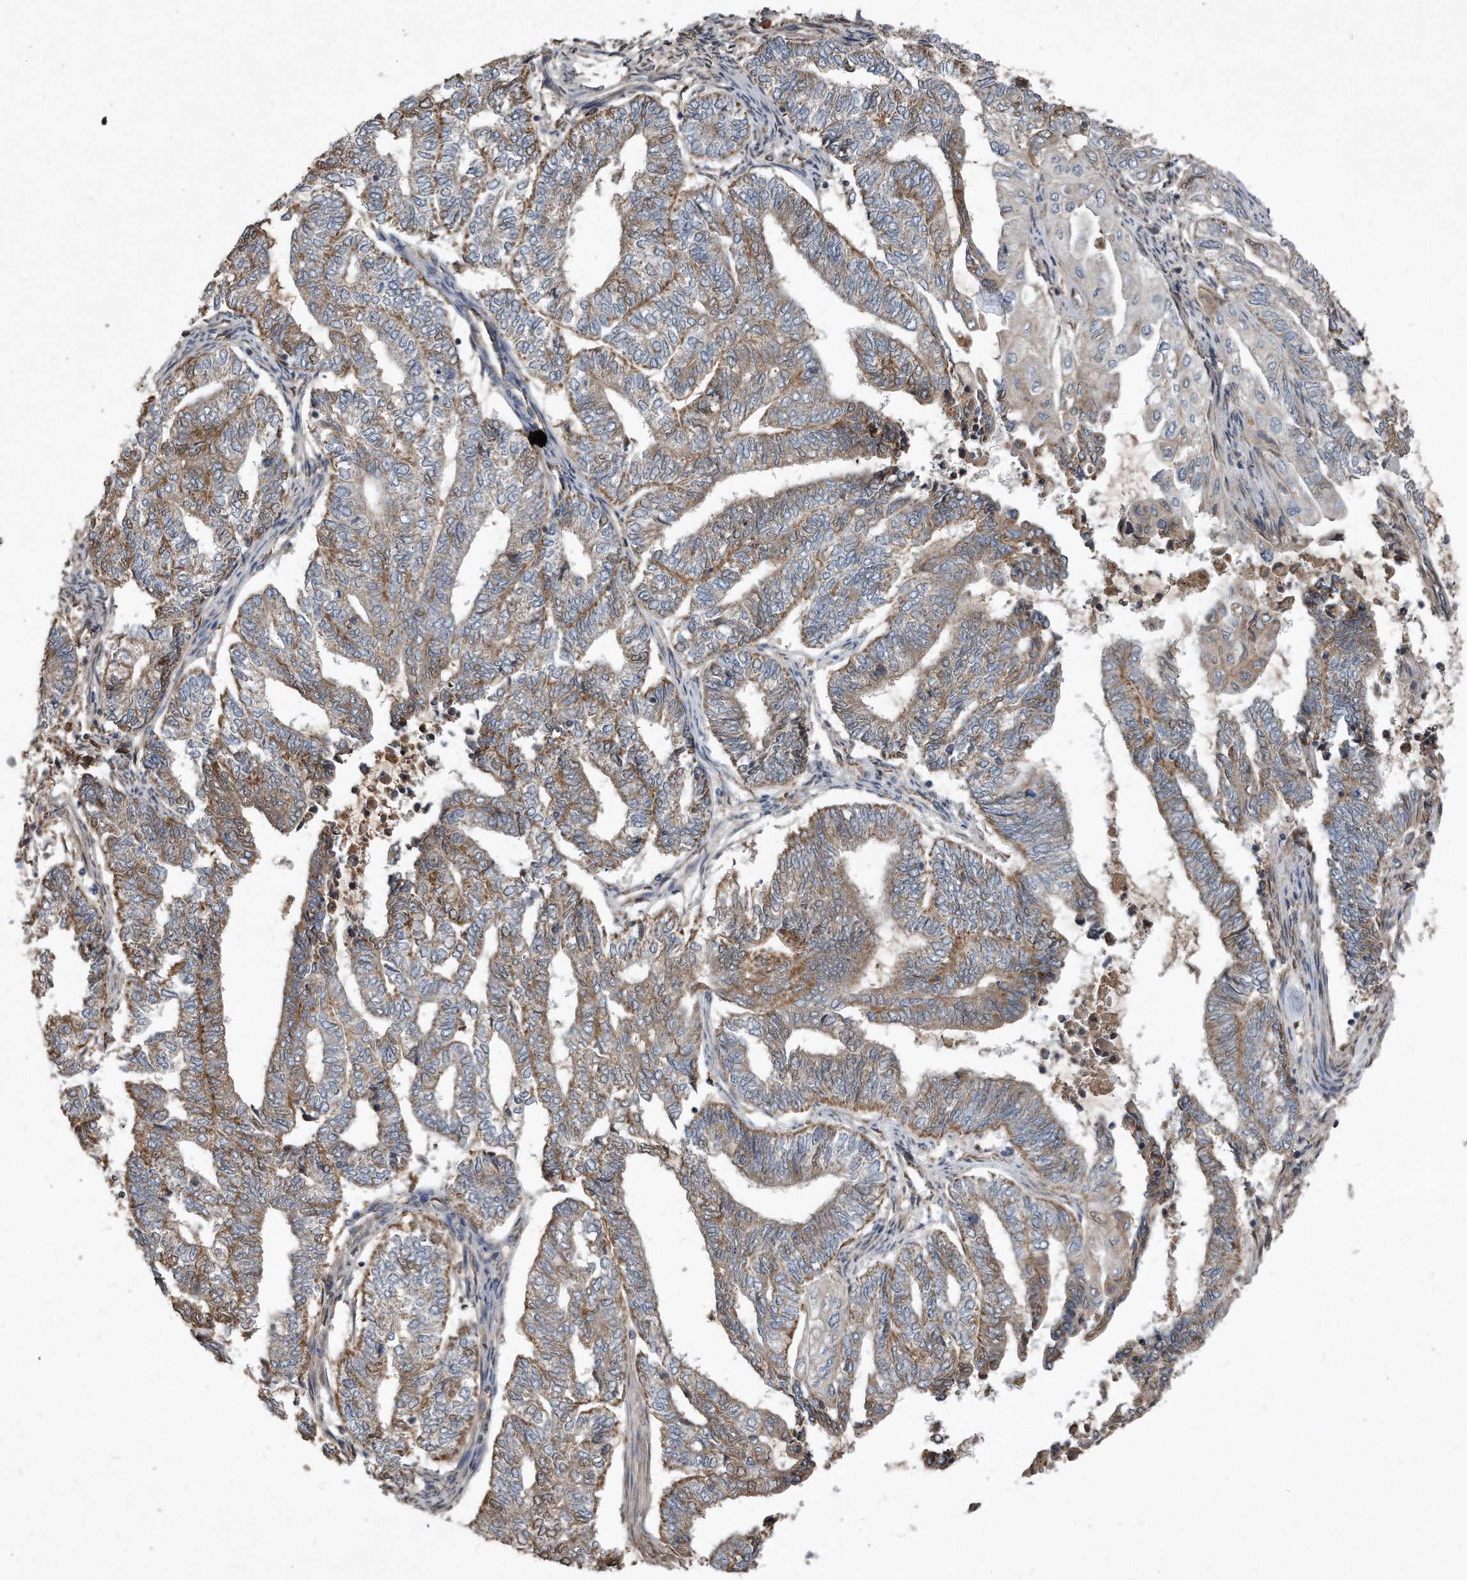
{"staining": {"intensity": "weak", "quantity": "25%-75%", "location": "cytoplasmic/membranous"}, "tissue": "endometrial cancer", "cell_type": "Tumor cells", "image_type": "cancer", "snomed": [{"axis": "morphology", "description": "Adenocarcinoma, NOS"}, {"axis": "topography", "description": "Uterus"}, {"axis": "topography", "description": "Endometrium"}], "caption": "Immunohistochemistry (IHC) of human endometrial cancer exhibits low levels of weak cytoplasmic/membranous staining in about 25%-75% of tumor cells.", "gene": "SDHA", "patient": {"sex": "female", "age": 70}}